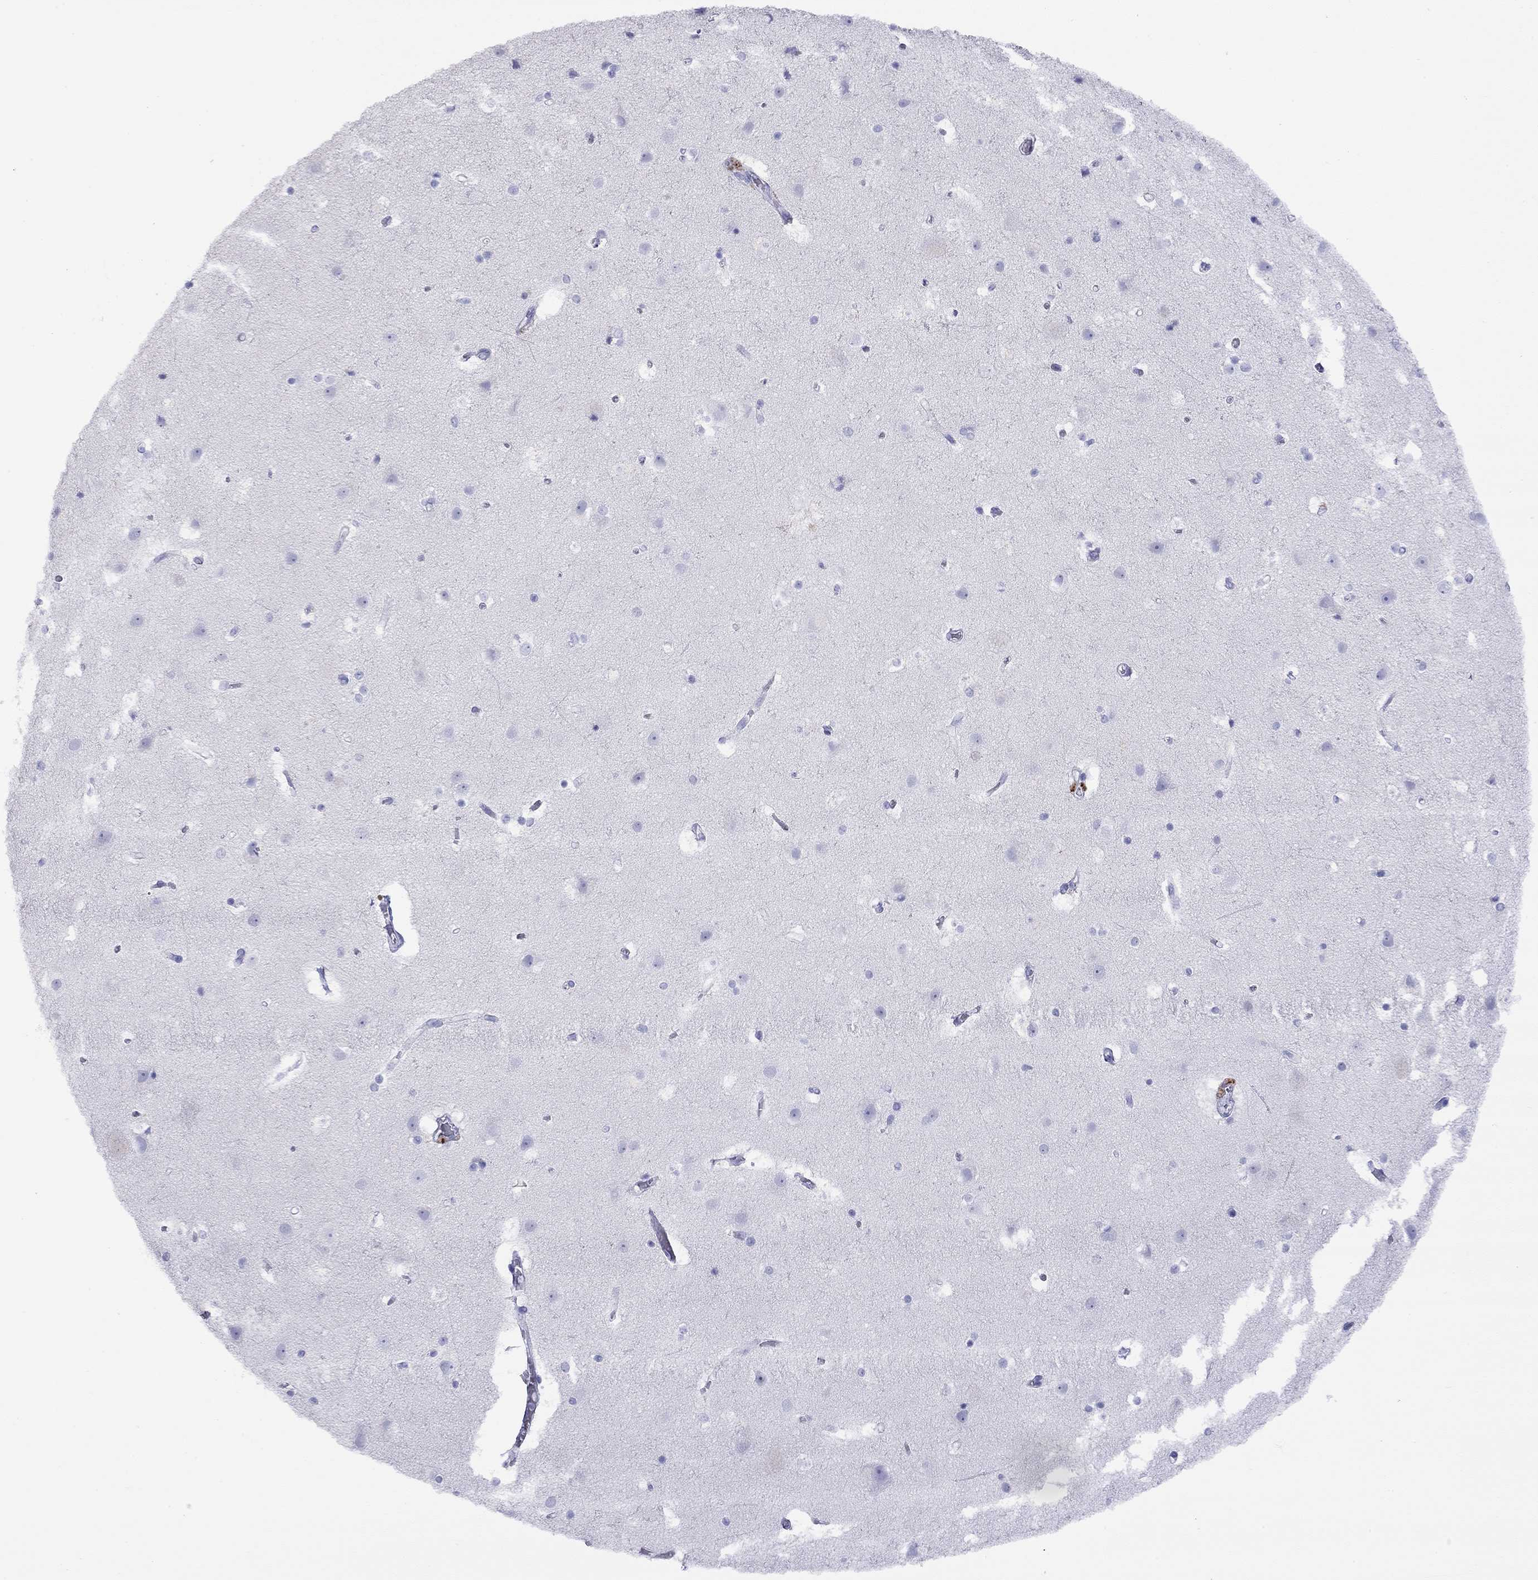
{"staining": {"intensity": "negative", "quantity": "none", "location": "none"}, "tissue": "cerebral cortex", "cell_type": "Endothelial cells", "image_type": "normal", "snomed": [{"axis": "morphology", "description": "Normal tissue, NOS"}, {"axis": "topography", "description": "Cerebral cortex"}], "caption": "The immunohistochemistry (IHC) histopathology image has no significant positivity in endothelial cells of cerebral cortex.", "gene": "SLC30A8", "patient": {"sex": "female", "age": 52}}